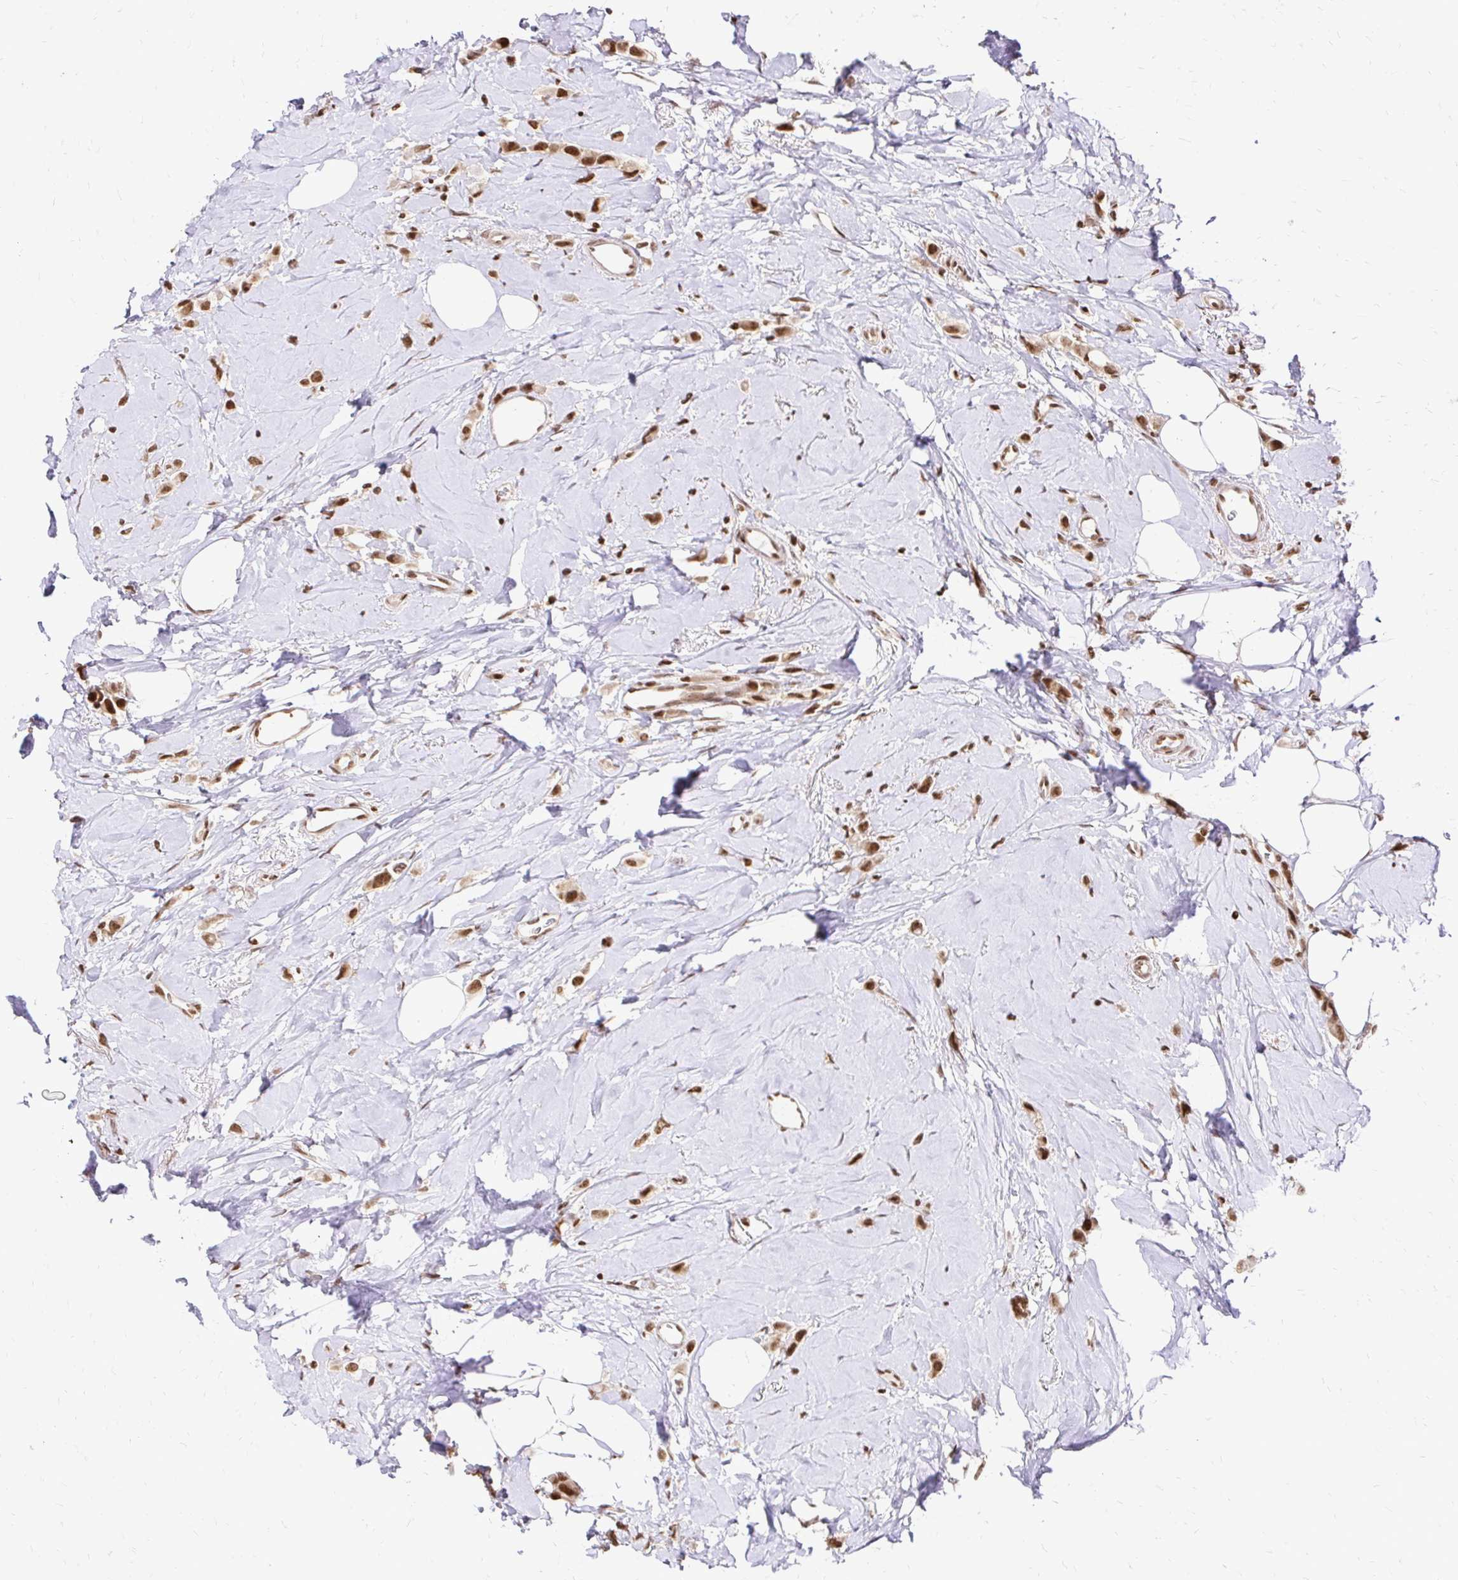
{"staining": {"intensity": "strong", "quantity": ">75%", "location": "nuclear"}, "tissue": "breast cancer", "cell_type": "Tumor cells", "image_type": "cancer", "snomed": [{"axis": "morphology", "description": "Lobular carcinoma"}, {"axis": "topography", "description": "Breast"}], "caption": "Tumor cells demonstrate high levels of strong nuclear expression in about >75% of cells in human lobular carcinoma (breast).", "gene": "GLYR1", "patient": {"sex": "female", "age": 66}}